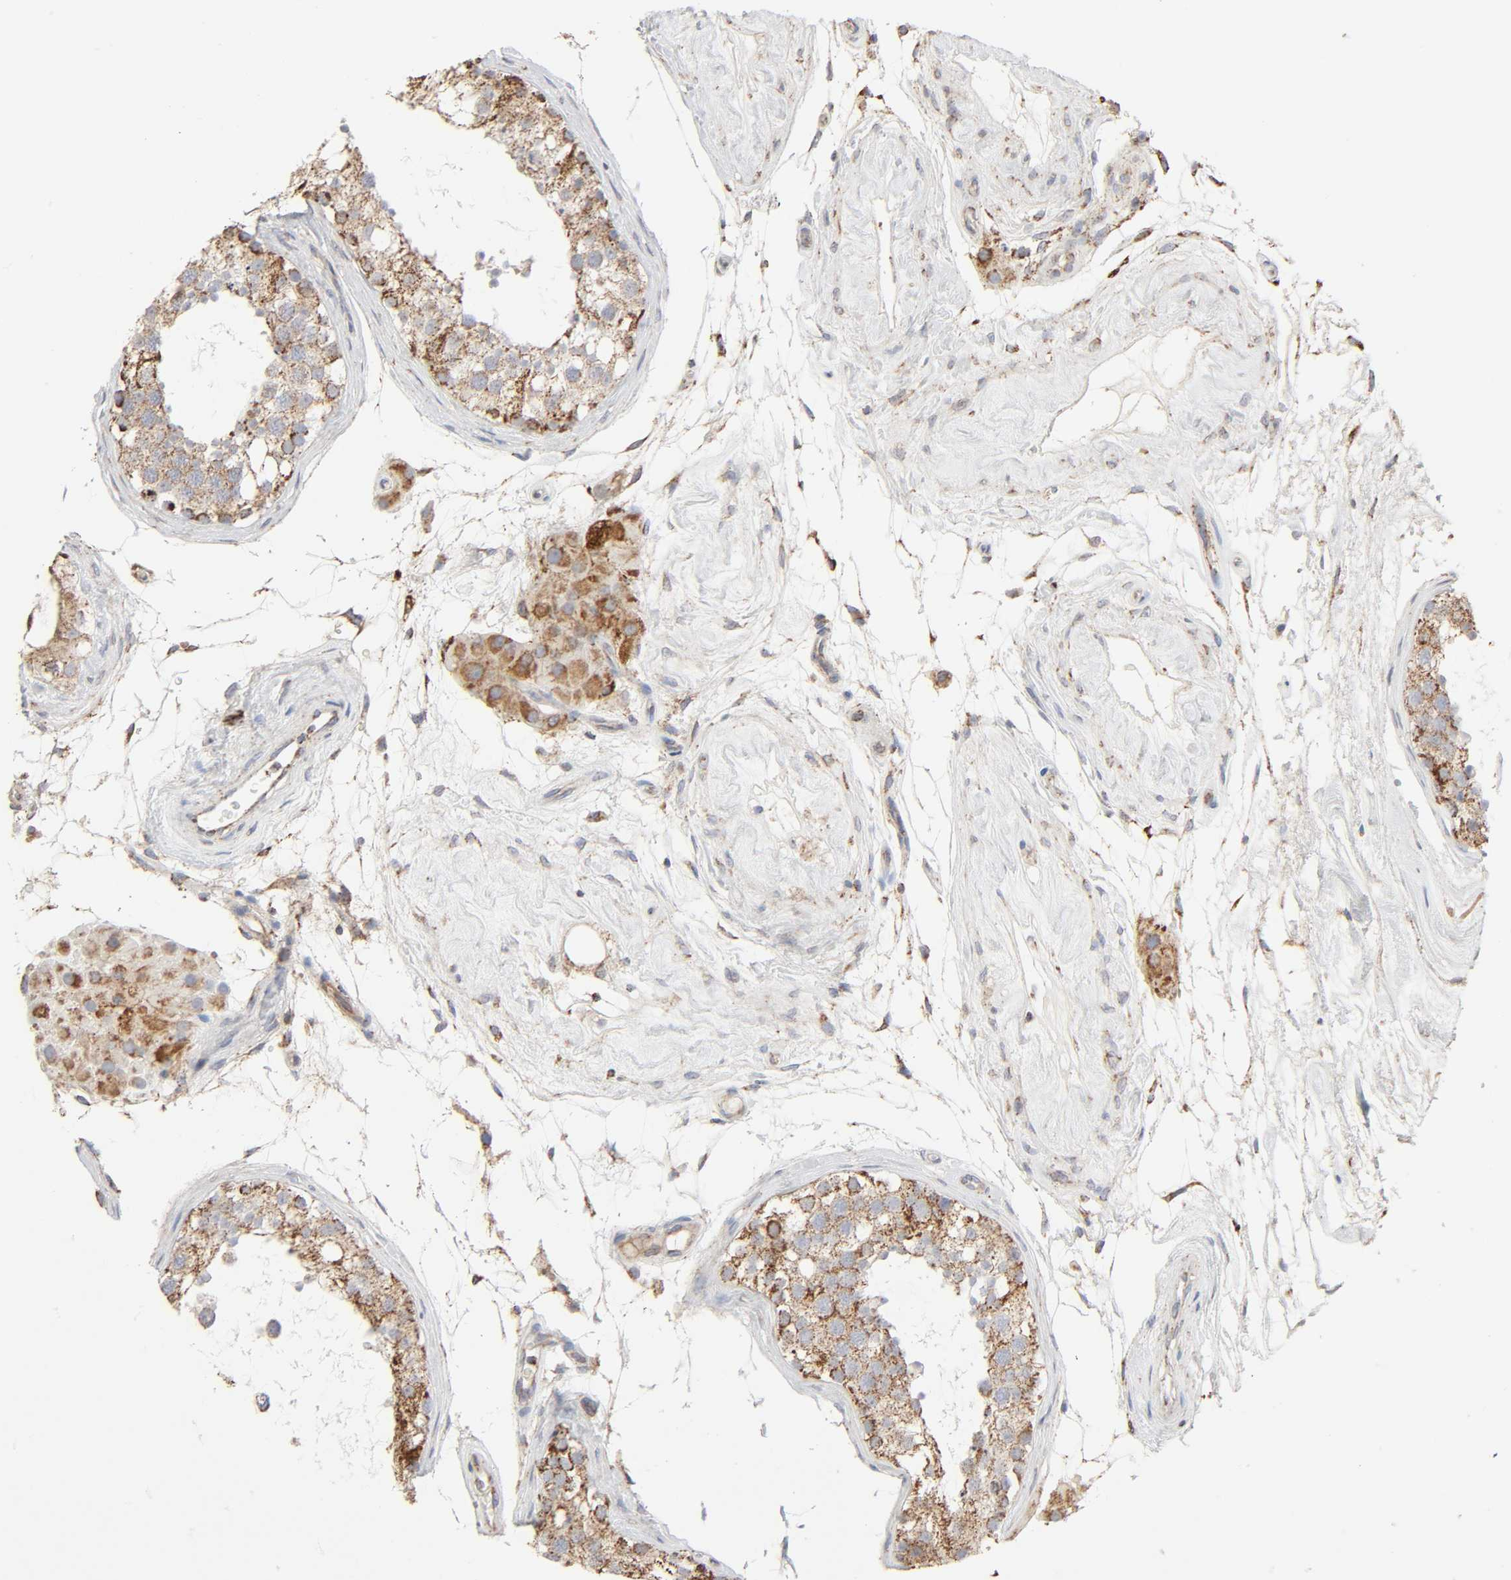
{"staining": {"intensity": "moderate", "quantity": ">75%", "location": "cytoplasmic/membranous"}, "tissue": "testis", "cell_type": "Cells in seminiferous ducts", "image_type": "normal", "snomed": [{"axis": "morphology", "description": "Normal tissue, NOS"}, {"axis": "topography", "description": "Testis"}], "caption": "Immunohistochemical staining of benign human testis exhibits medium levels of moderate cytoplasmic/membranous staining in about >75% of cells in seminiferous ducts. The protein is shown in brown color, while the nuclei are stained blue.", "gene": "SYT16", "patient": {"sex": "male", "age": 68}}